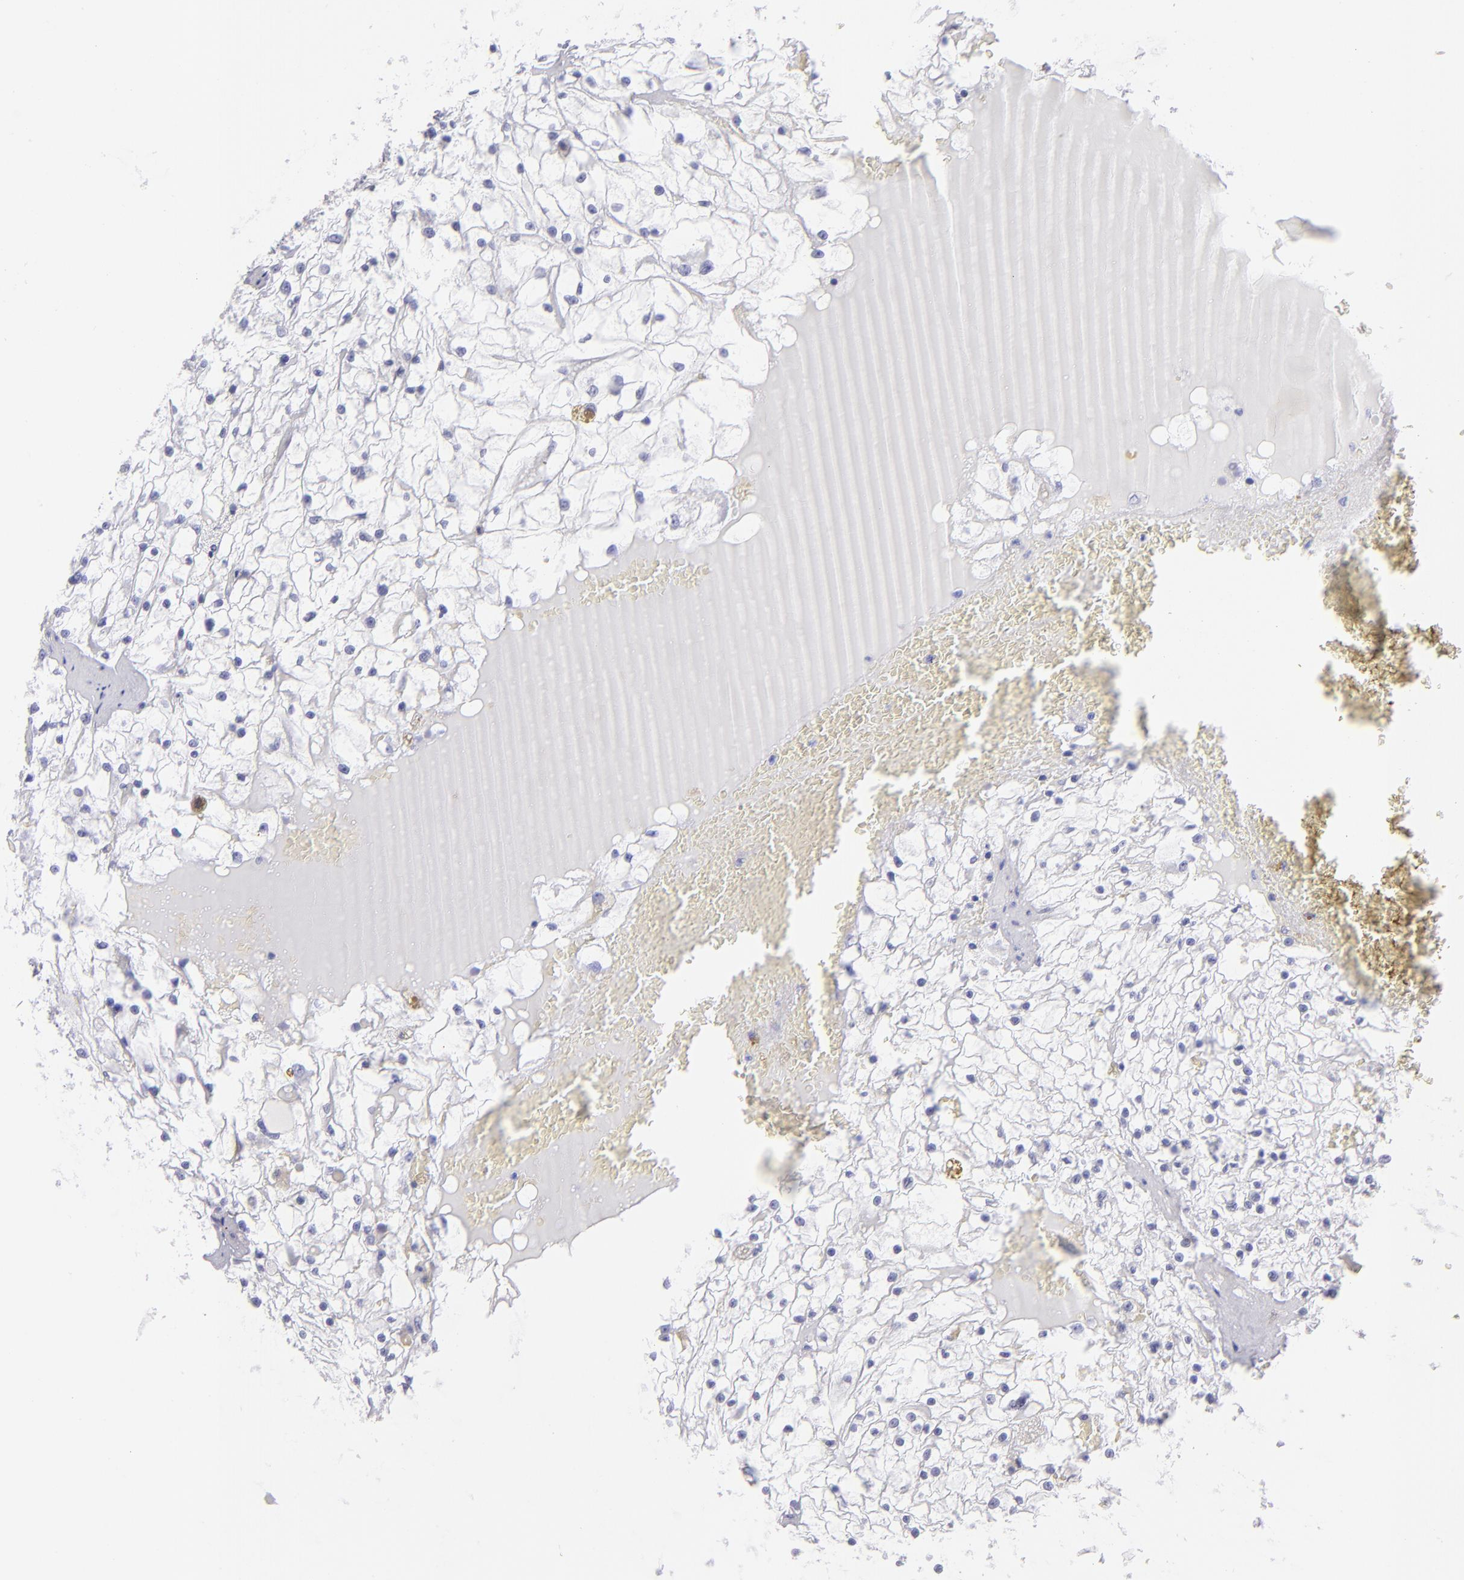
{"staining": {"intensity": "negative", "quantity": "none", "location": "none"}, "tissue": "renal cancer", "cell_type": "Tumor cells", "image_type": "cancer", "snomed": [{"axis": "morphology", "description": "Adenocarcinoma, NOS"}, {"axis": "topography", "description": "Kidney"}], "caption": "DAB (3,3'-diaminobenzidine) immunohistochemical staining of human renal cancer displays no significant positivity in tumor cells.", "gene": "CD82", "patient": {"sex": "male", "age": 61}}